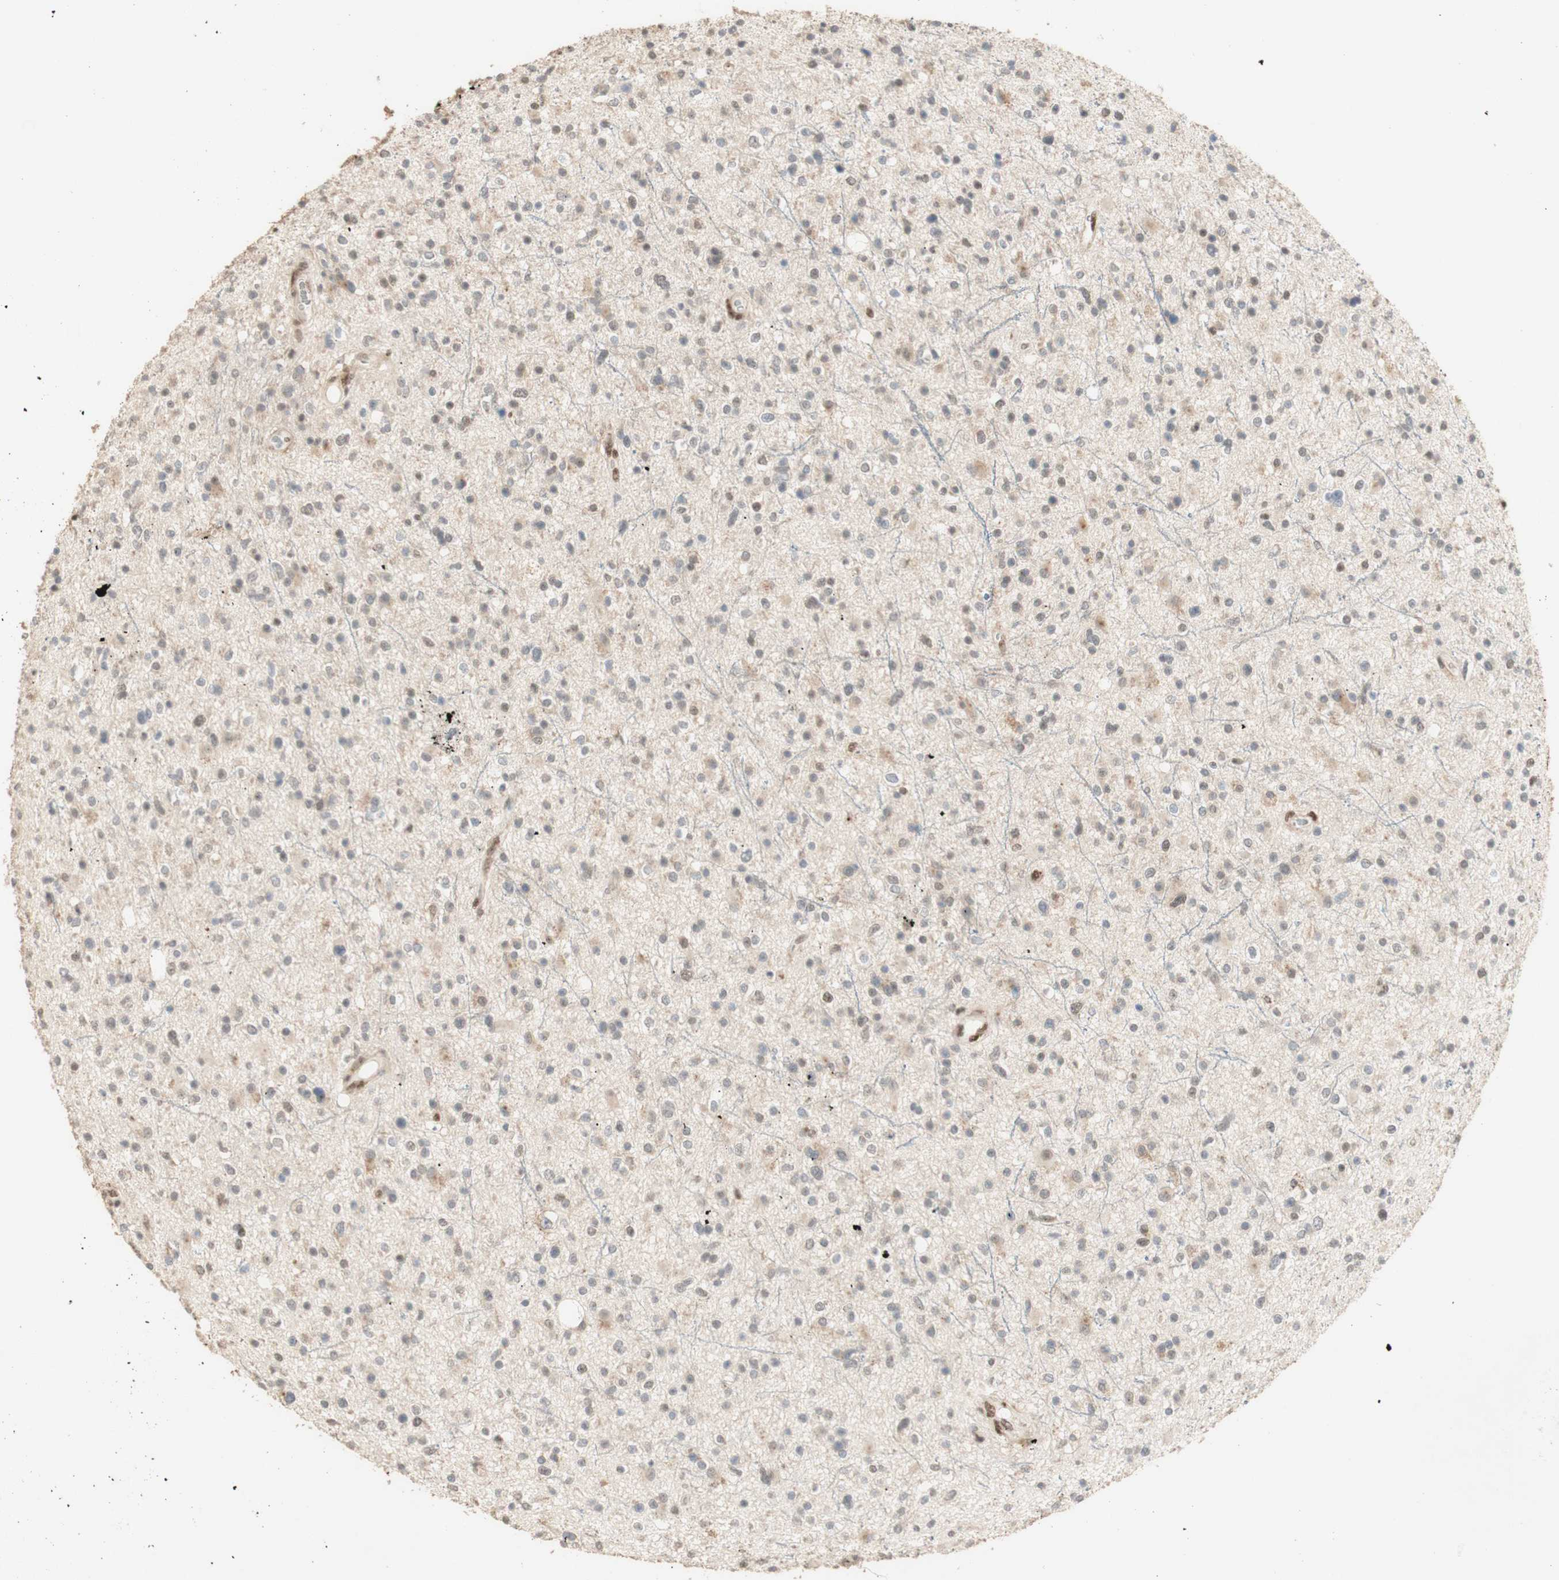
{"staining": {"intensity": "weak", "quantity": "<25%", "location": "cytoplasmic/membranous"}, "tissue": "glioma", "cell_type": "Tumor cells", "image_type": "cancer", "snomed": [{"axis": "morphology", "description": "Glioma, malignant, High grade"}, {"axis": "topography", "description": "Brain"}], "caption": "A histopathology image of malignant high-grade glioma stained for a protein demonstrates no brown staining in tumor cells.", "gene": "FOXP1", "patient": {"sex": "male", "age": 33}}